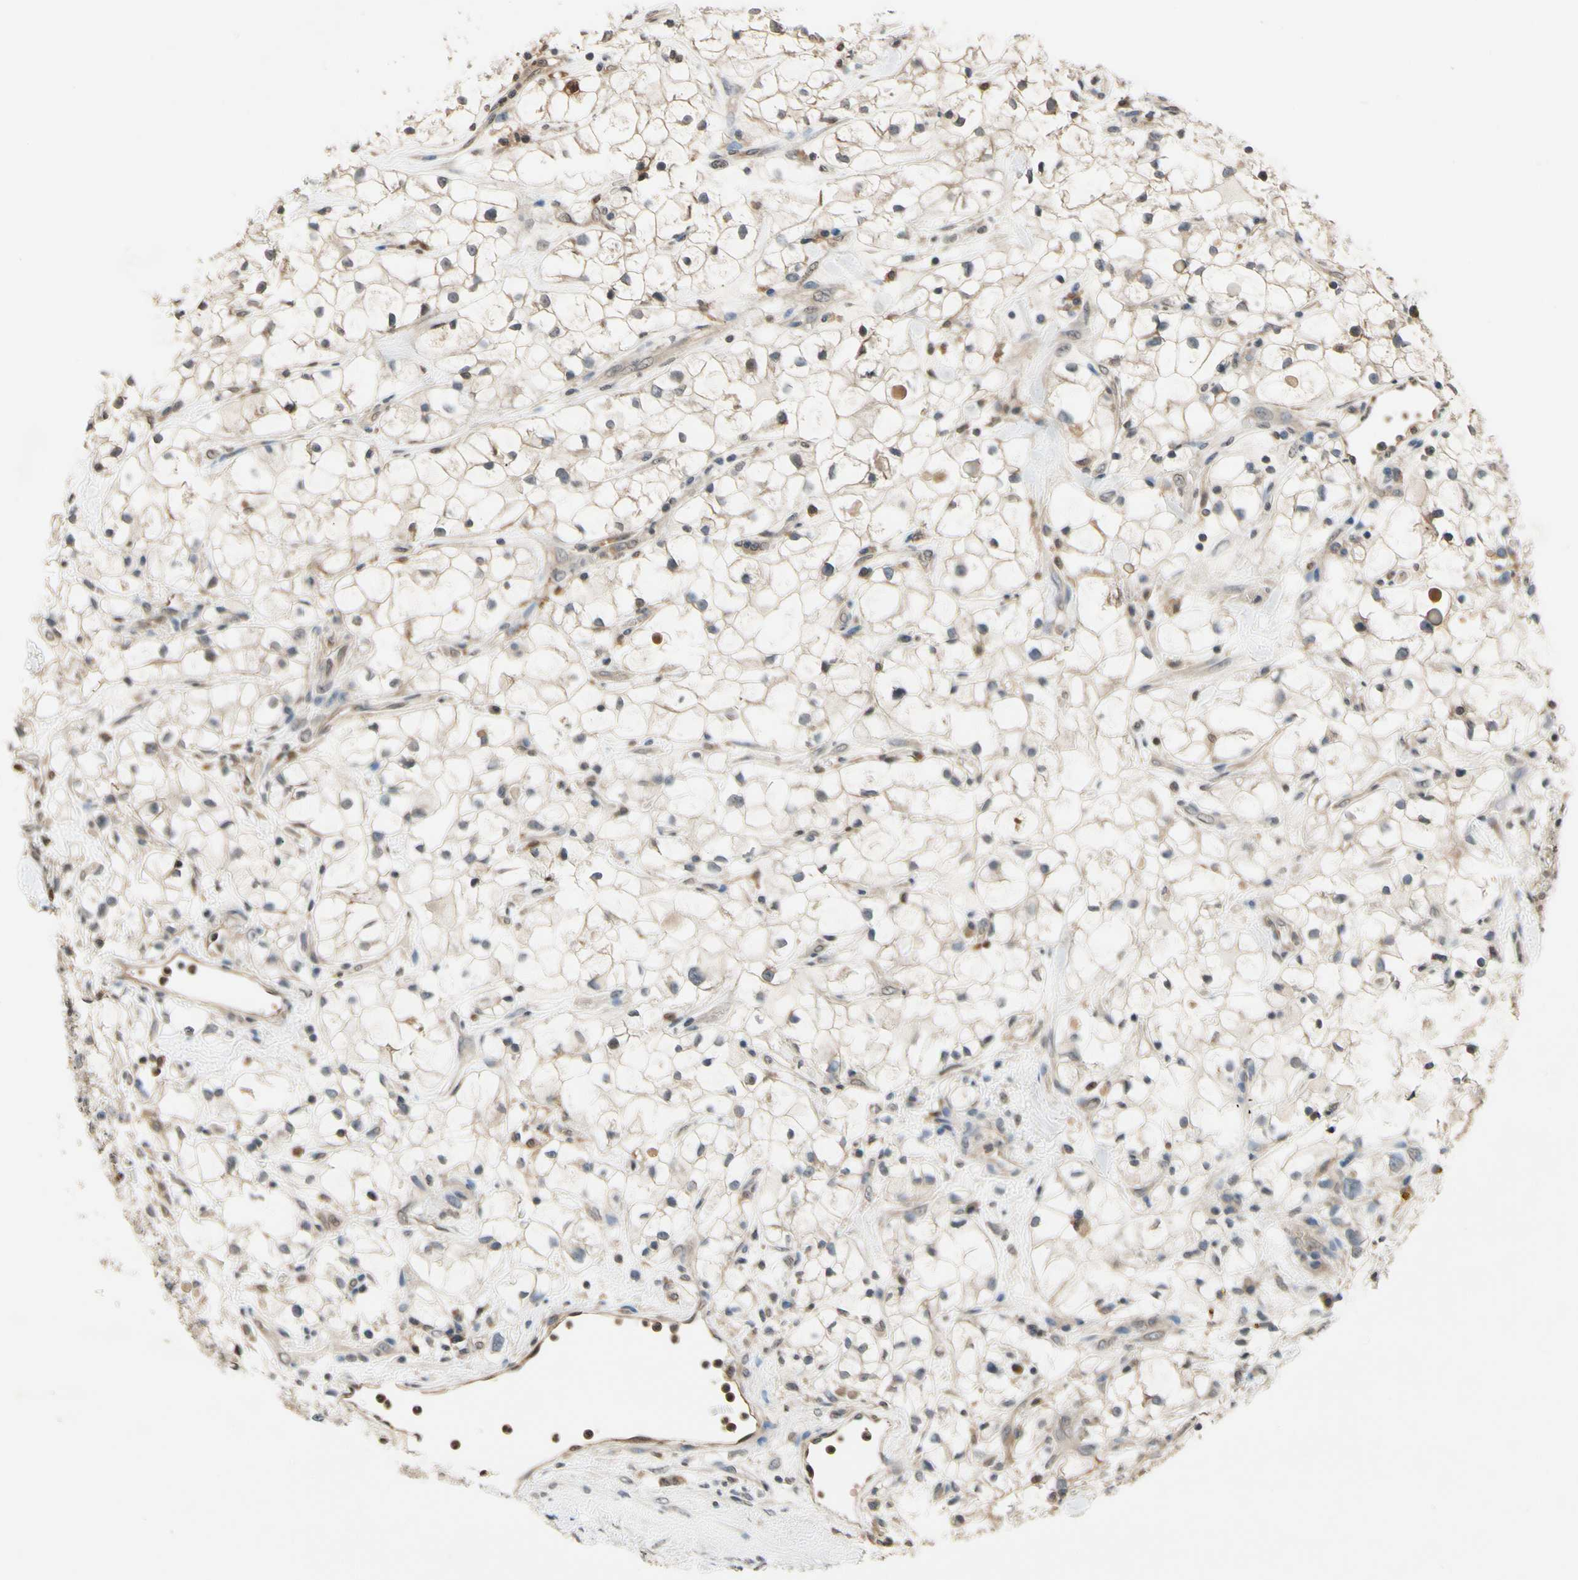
{"staining": {"intensity": "moderate", "quantity": ">75%", "location": "cytoplasmic/membranous"}, "tissue": "renal cancer", "cell_type": "Tumor cells", "image_type": "cancer", "snomed": [{"axis": "morphology", "description": "Adenocarcinoma, NOS"}, {"axis": "topography", "description": "Kidney"}], "caption": "Approximately >75% of tumor cells in human renal adenocarcinoma reveal moderate cytoplasmic/membranous protein positivity as visualized by brown immunohistochemical staining.", "gene": "GCLC", "patient": {"sex": "female", "age": 60}}